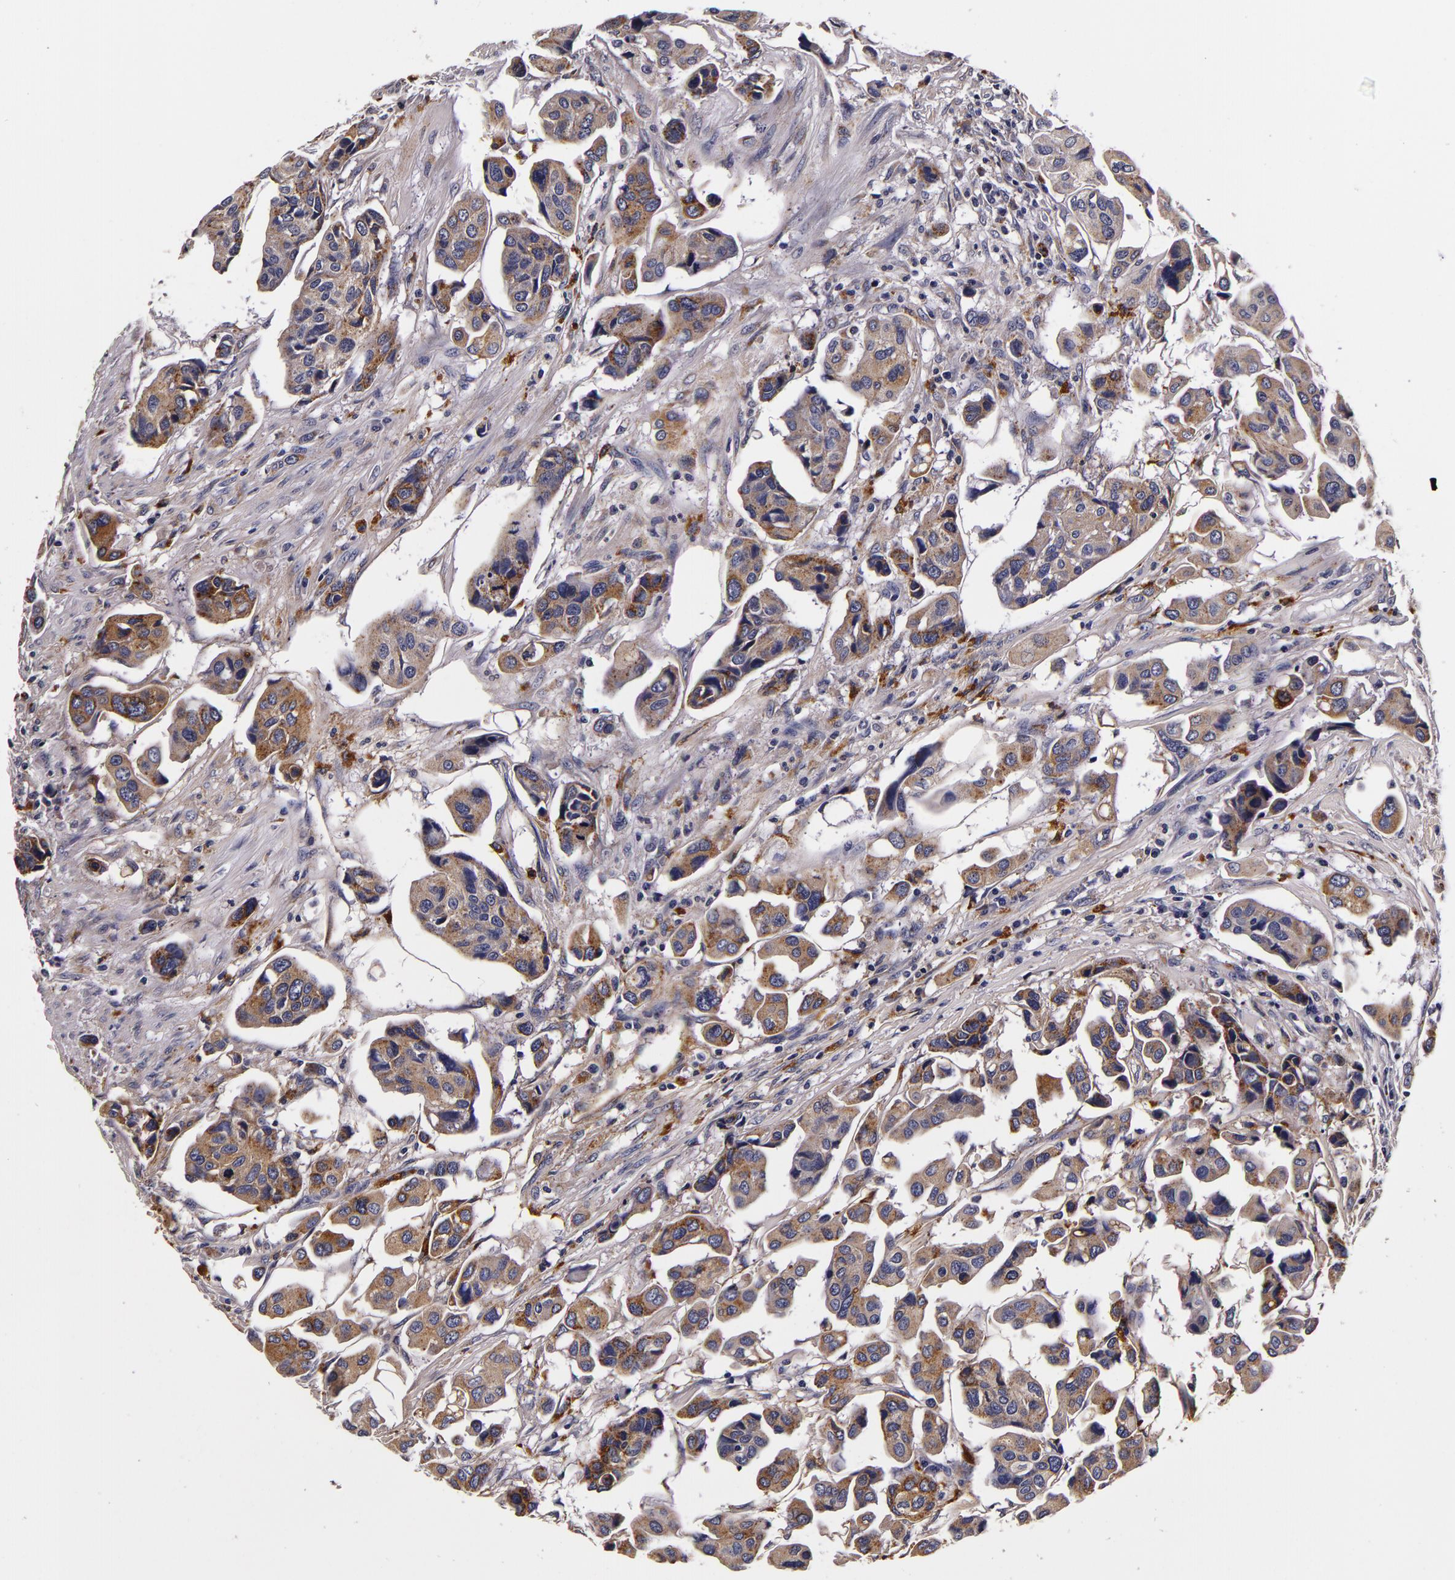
{"staining": {"intensity": "moderate", "quantity": "25%-75%", "location": "cytoplasmic/membranous"}, "tissue": "urothelial cancer", "cell_type": "Tumor cells", "image_type": "cancer", "snomed": [{"axis": "morphology", "description": "Adenocarcinoma, NOS"}, {"axis": "topography", "description": "Urinary bladder"}], "caption": "Immunohistochemical staining of urothelial cancer shows moderate cytoplasmic/membranous protein positivity in about 25%-75% of tumor cells. The protein is shown in brown color, while the nuclei are stained blue.", "gene": "LGALS3BP", "patient": {"sex": "male", "age": 61}}